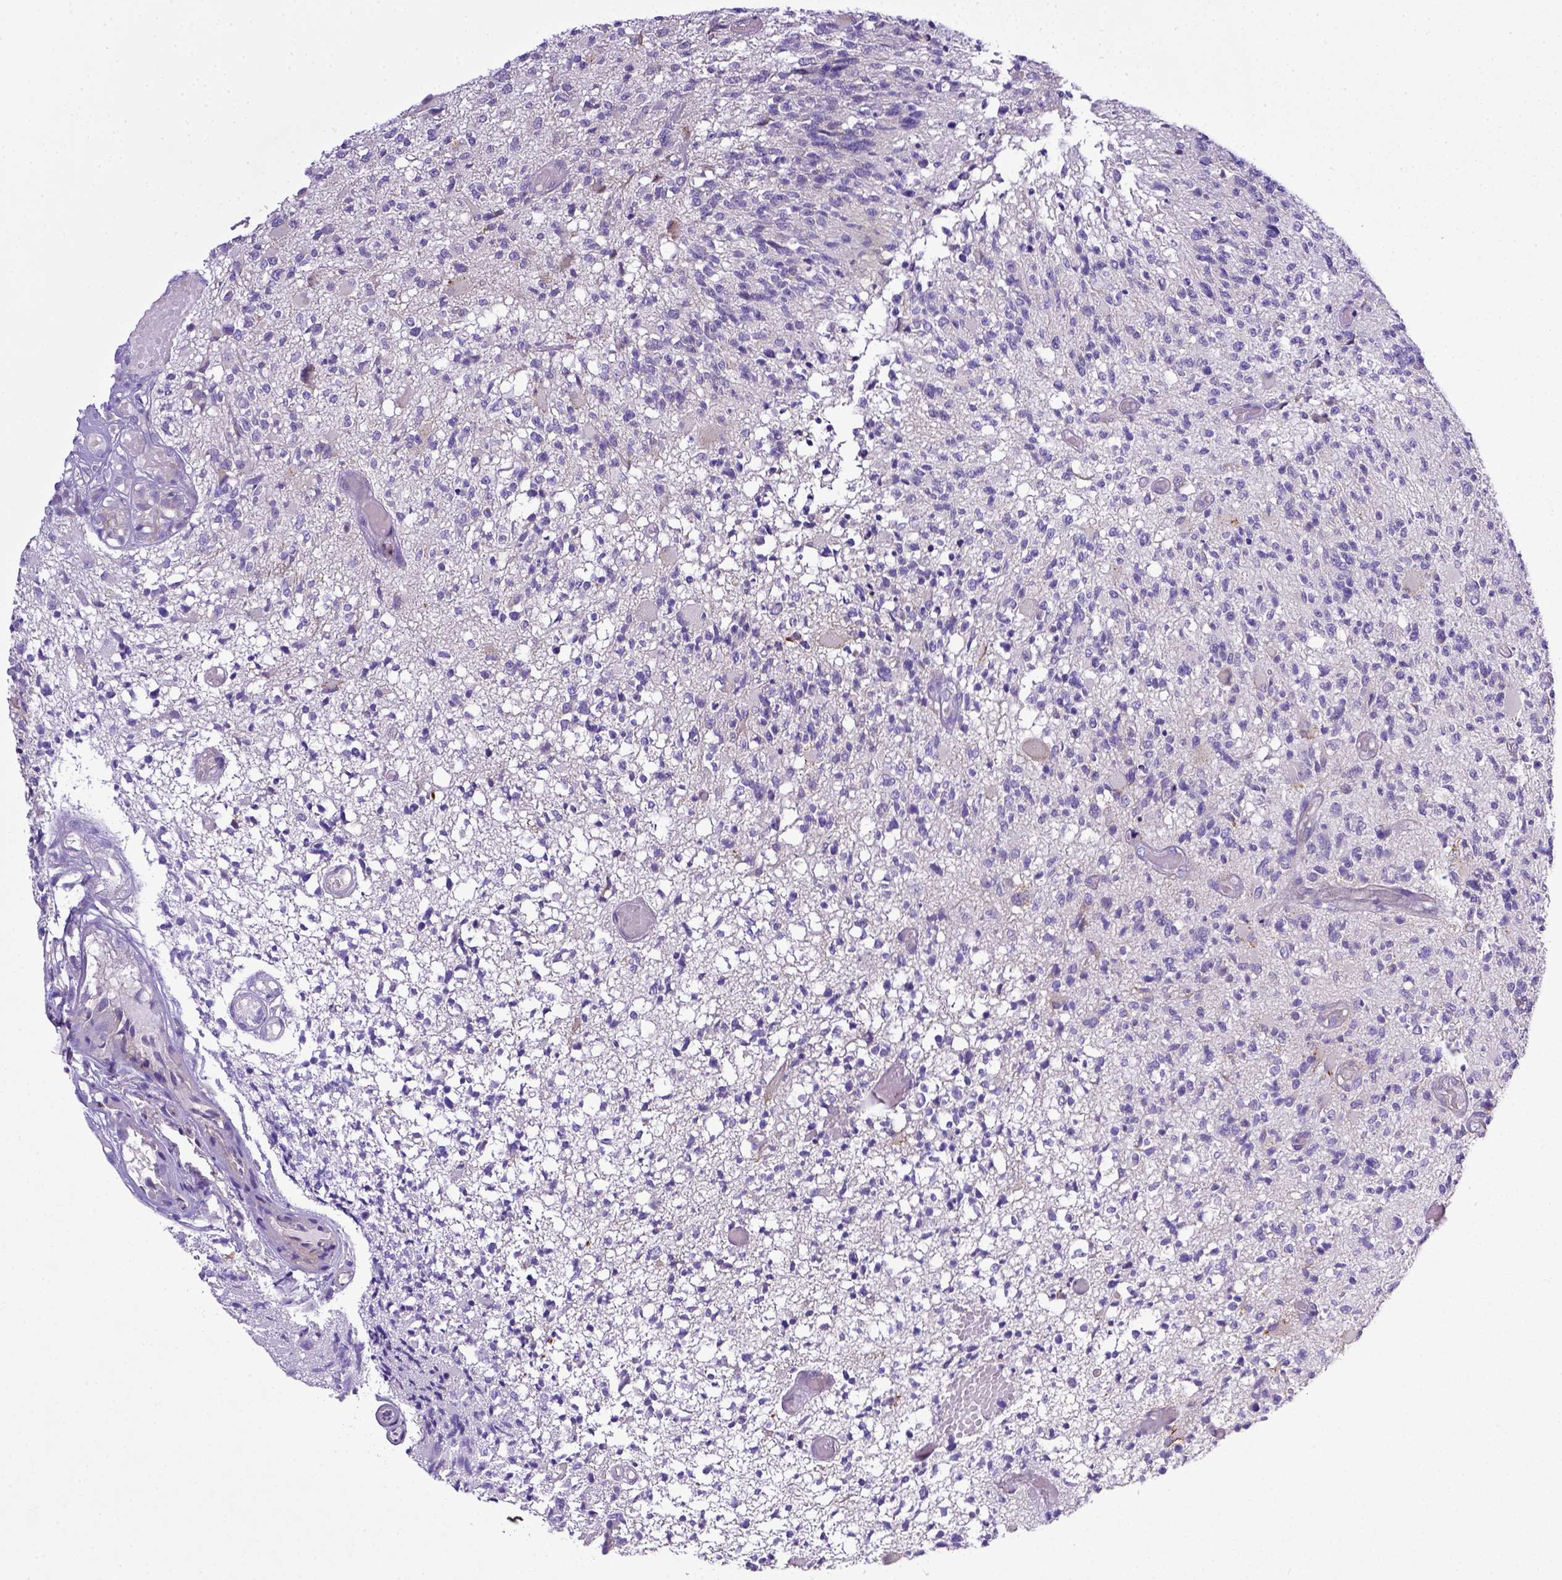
{"staining": {"intensity": "negative", "quantity": "none", "location": "none"}, "tissue": "glioma", "cell_type": "Tumor cells", "image_type": "cancer", "snomed": [{"axis": "morphology", "description": "Glioma, malignant, High grade"}, {"axis": "topography", "description": "Brain"}], "caption": "IHC histopathology image of malignant glioma (high-grade) stained for a protein (brown), which displays no positivity in tumor cells.", "gene": "CD40", "patient": {"sex": "female", "age": 63}}